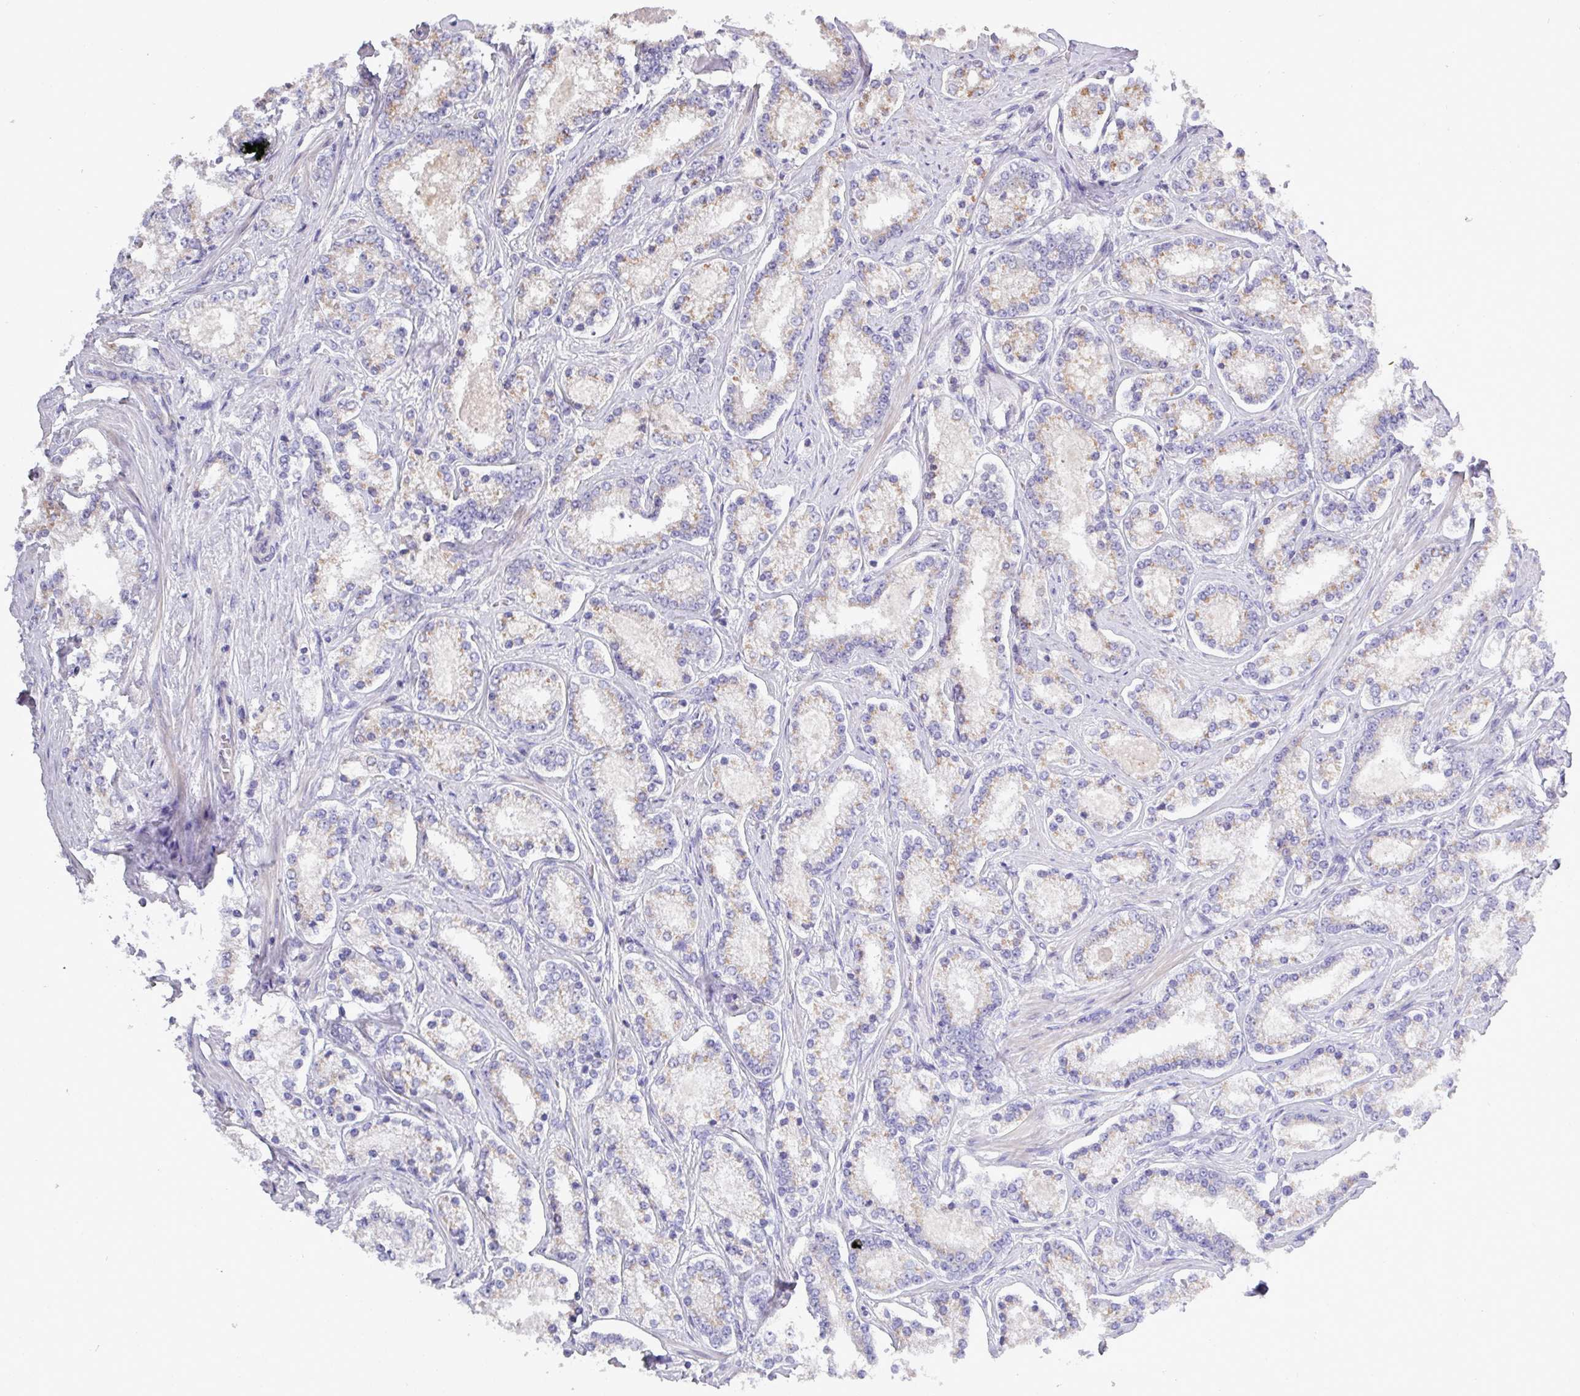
{"staining": {"intensity": "moderate", "quantity": "<25%", "location": "cytoplasmic/membranous"}, "tissue": "prostate cancer", "cell_type": "Tumor cells", "image_type": "cancer", "snomed": [{"axis": "morphology", "description": "Normal tissue, NOS"}, {"axis": "morphology", "description": "Adenocarcinoma, High grade"}, {"axis": "topography", "description": "Prostate"}], "caption": "This histopathology image reveals prostate adenocarcinoma (high-grade) stained with immunohistochemistry to label a protein in brown. The cytoplasmic/membranous of tumor cells show moderate positivity for the protein. Nuclei are counter-stained blue.", "gene": "TNFSF12", "patient": {"sex": "male", "age": 83}}